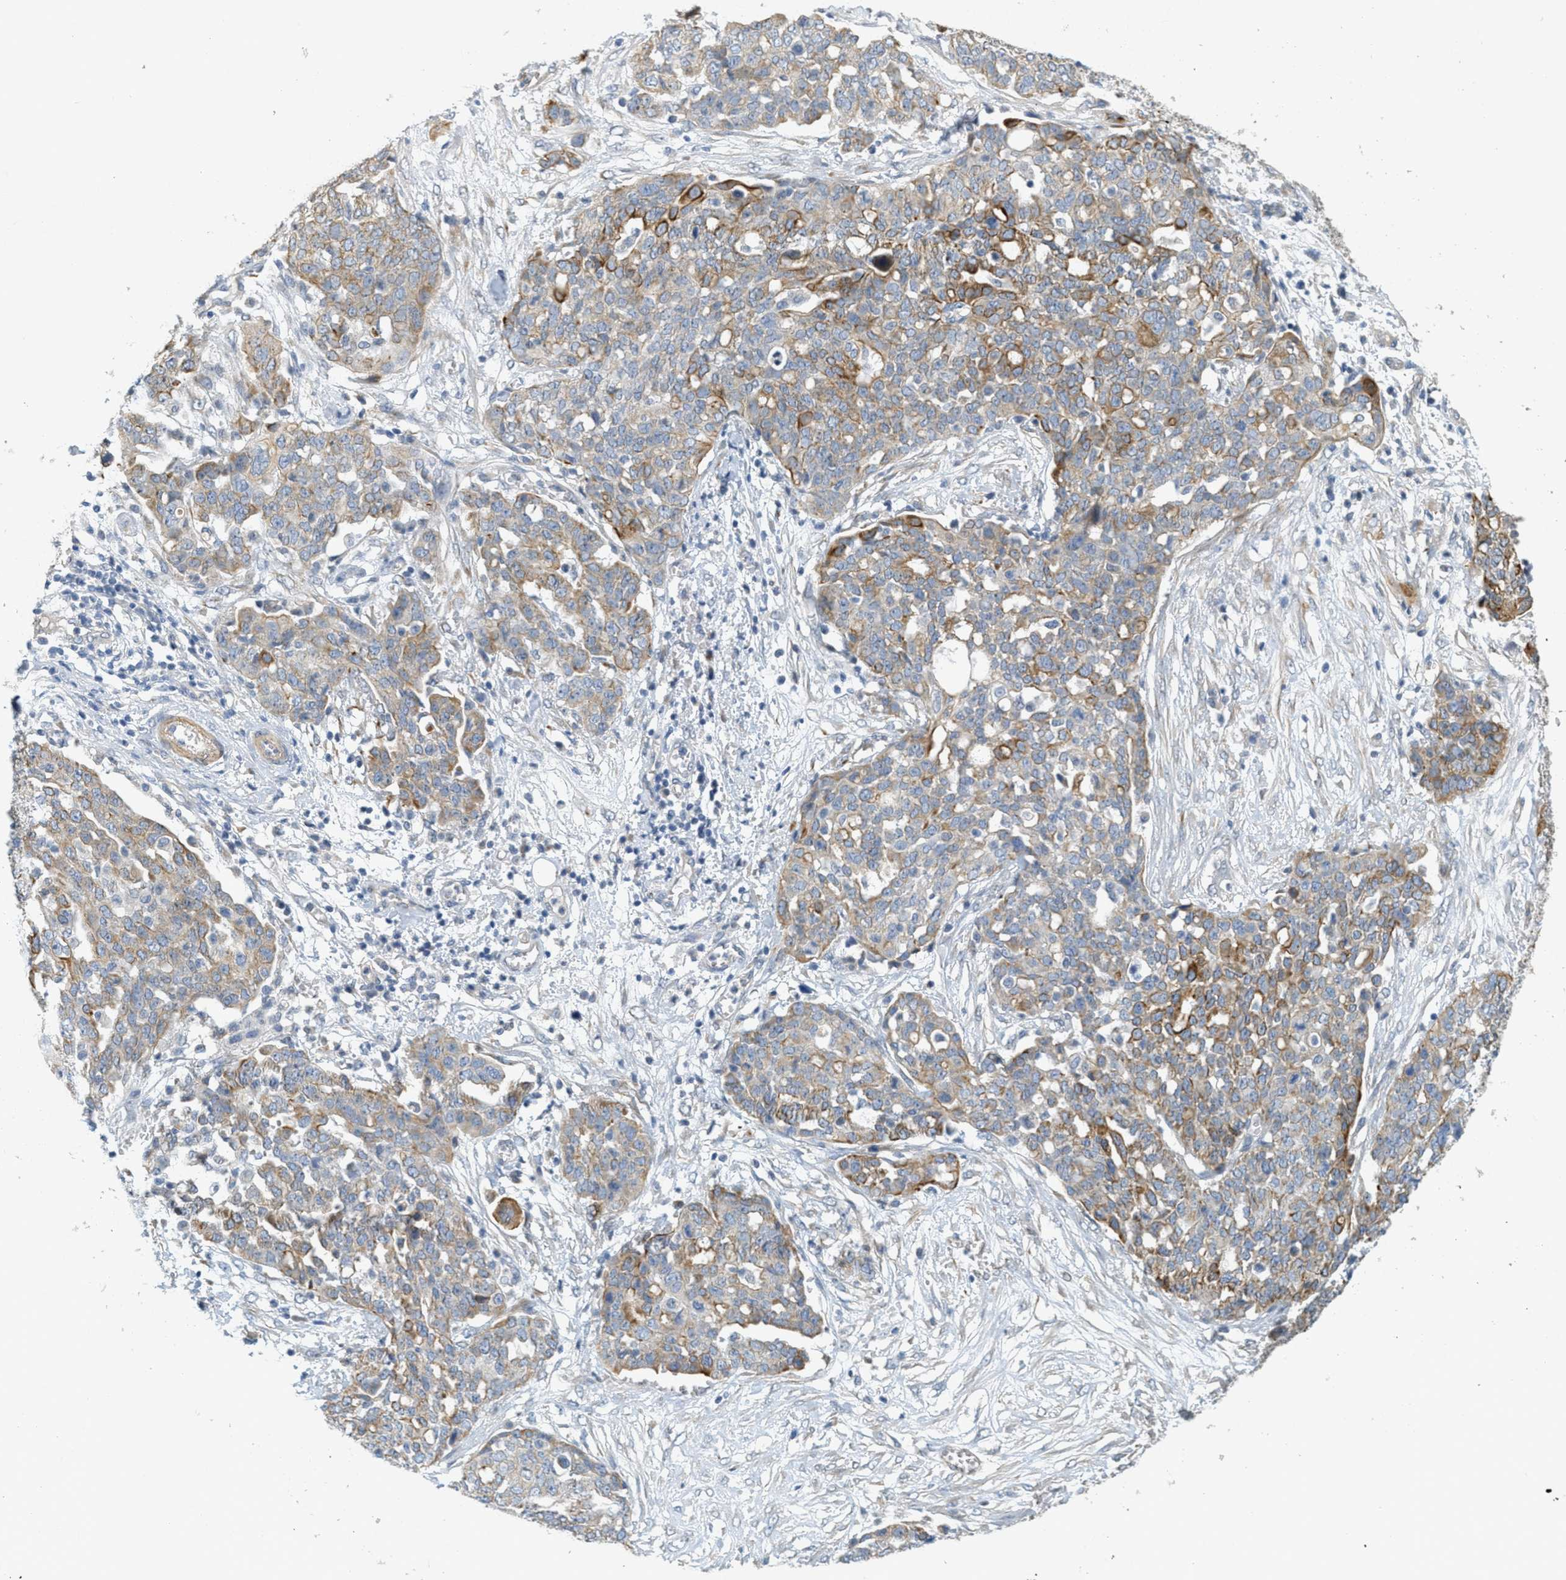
{"staining": {"intensity": "moderate", "quantity": "25%-75%", "location": "cytoplasmic/membranous"}, "tissue": "ovarian cancer", "cell_type": "Tumor cells", "image_type": "cancer", "snomed": [{"axis": "morphology", "description": "Cystadenocarcinoma, serous, NOS"}, {"axis": "topography", "description": "Soft tissue"}, {"axis": "topography", "description": "Ovary"}], "caption": "An immunohistochemistry (IHC) histopathology image of tumor tissue is shown. Protein staining in brown labels moderate cytoplasmic/membranous positivity in ovarian cancer (serous cystadenocarcinoma) within tumor cells.", "gene": "MRS2", "patient": {"sex": "female", "age": 57}}